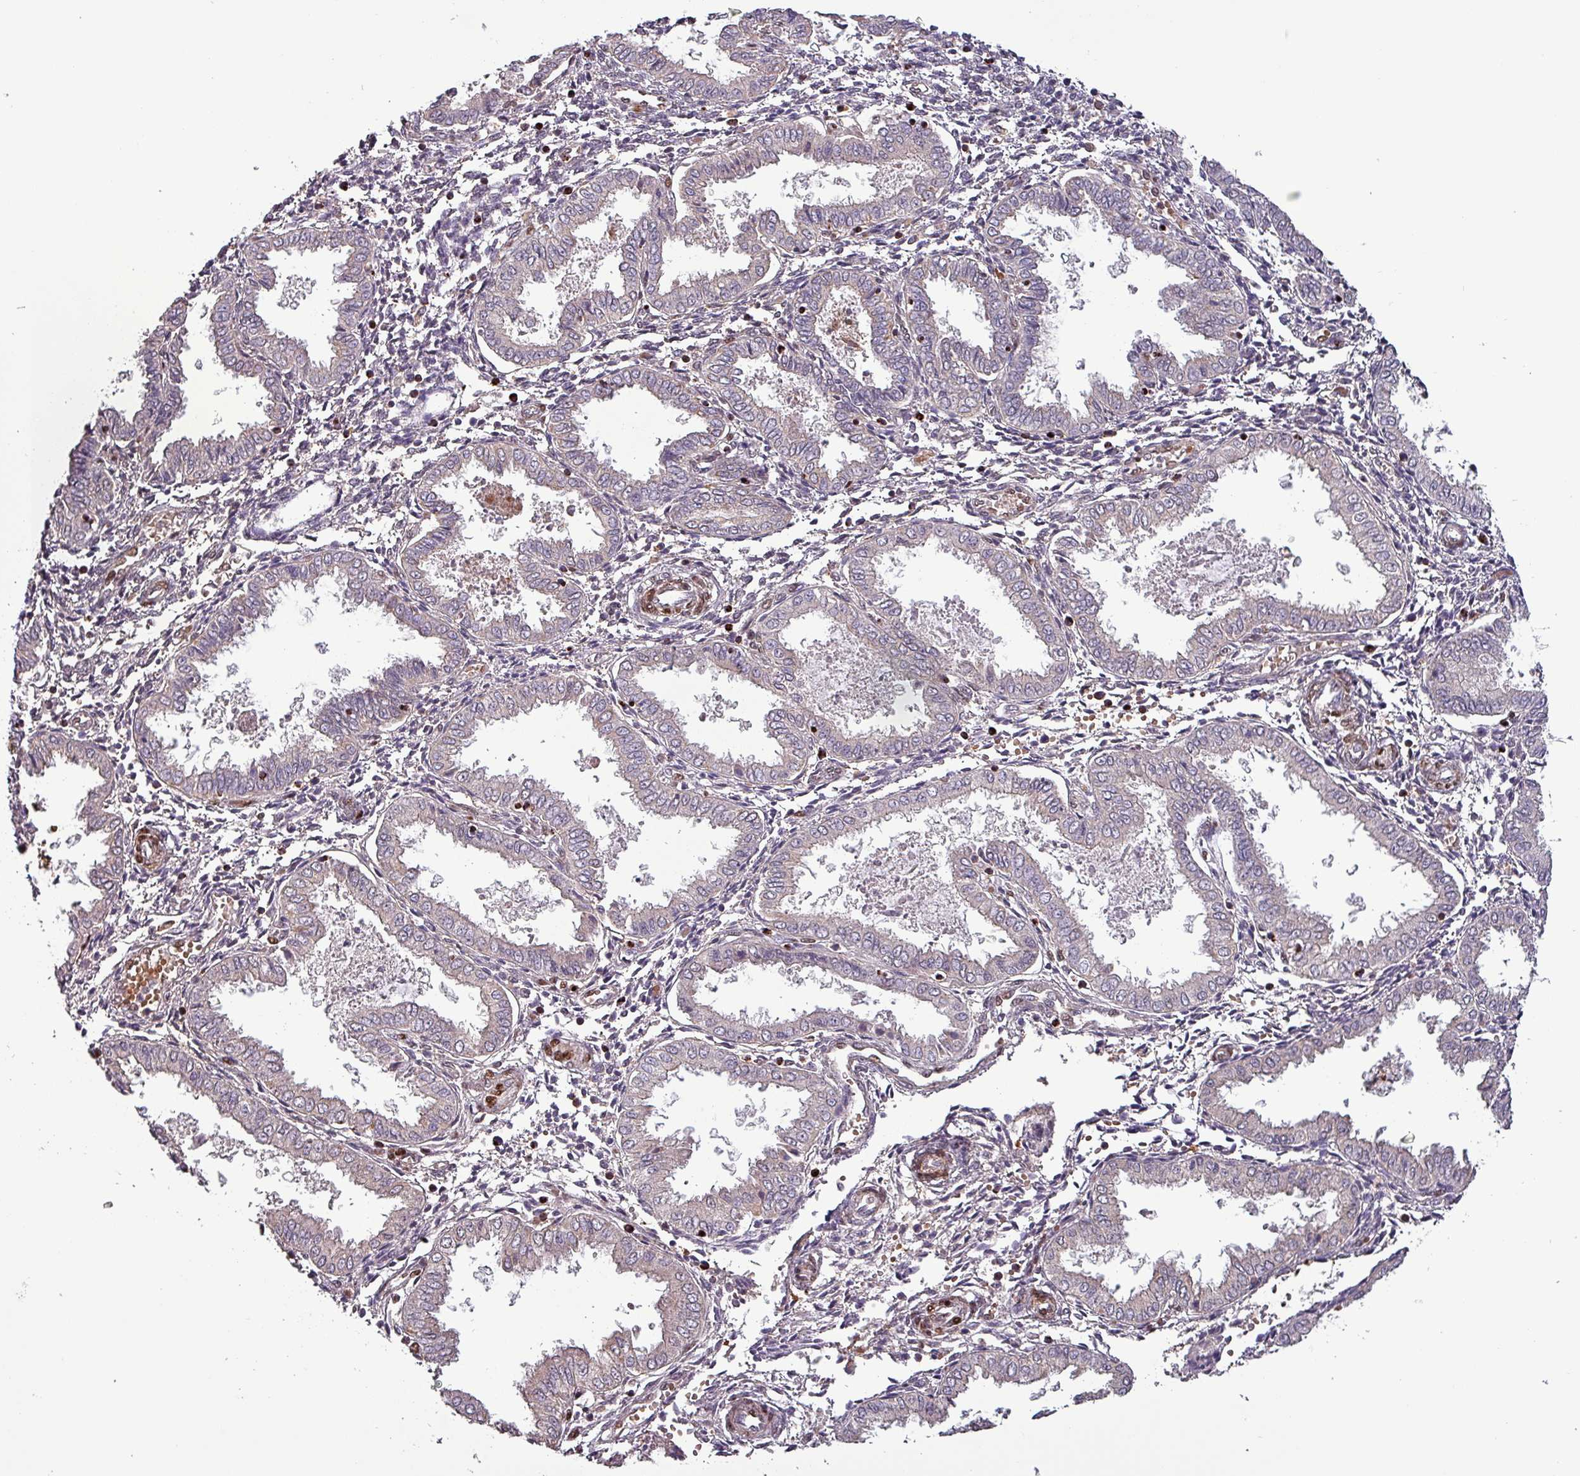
{"staining": {"intensity": "negative", "quantity": "none", "location": "none"}, "tissue": "endometrium", "cell_type": "Cells in endometrial stroma", "image_type": "normal", "snomed": [{"axis": "morphology", "description": "Normal tissue, NOS"}, {"axis": "topography", "description": "Endometrium"}], "caption": "This is a image of IHC staining of unremarkable endometrium, which shows no staining in cells in endometrial stroma. (DAB (3,3'-diaminobenzidine) immunohistochemistry, high magnification).", "gene": "TPRA1", "patient": {"sex": "female", "age": 33}}